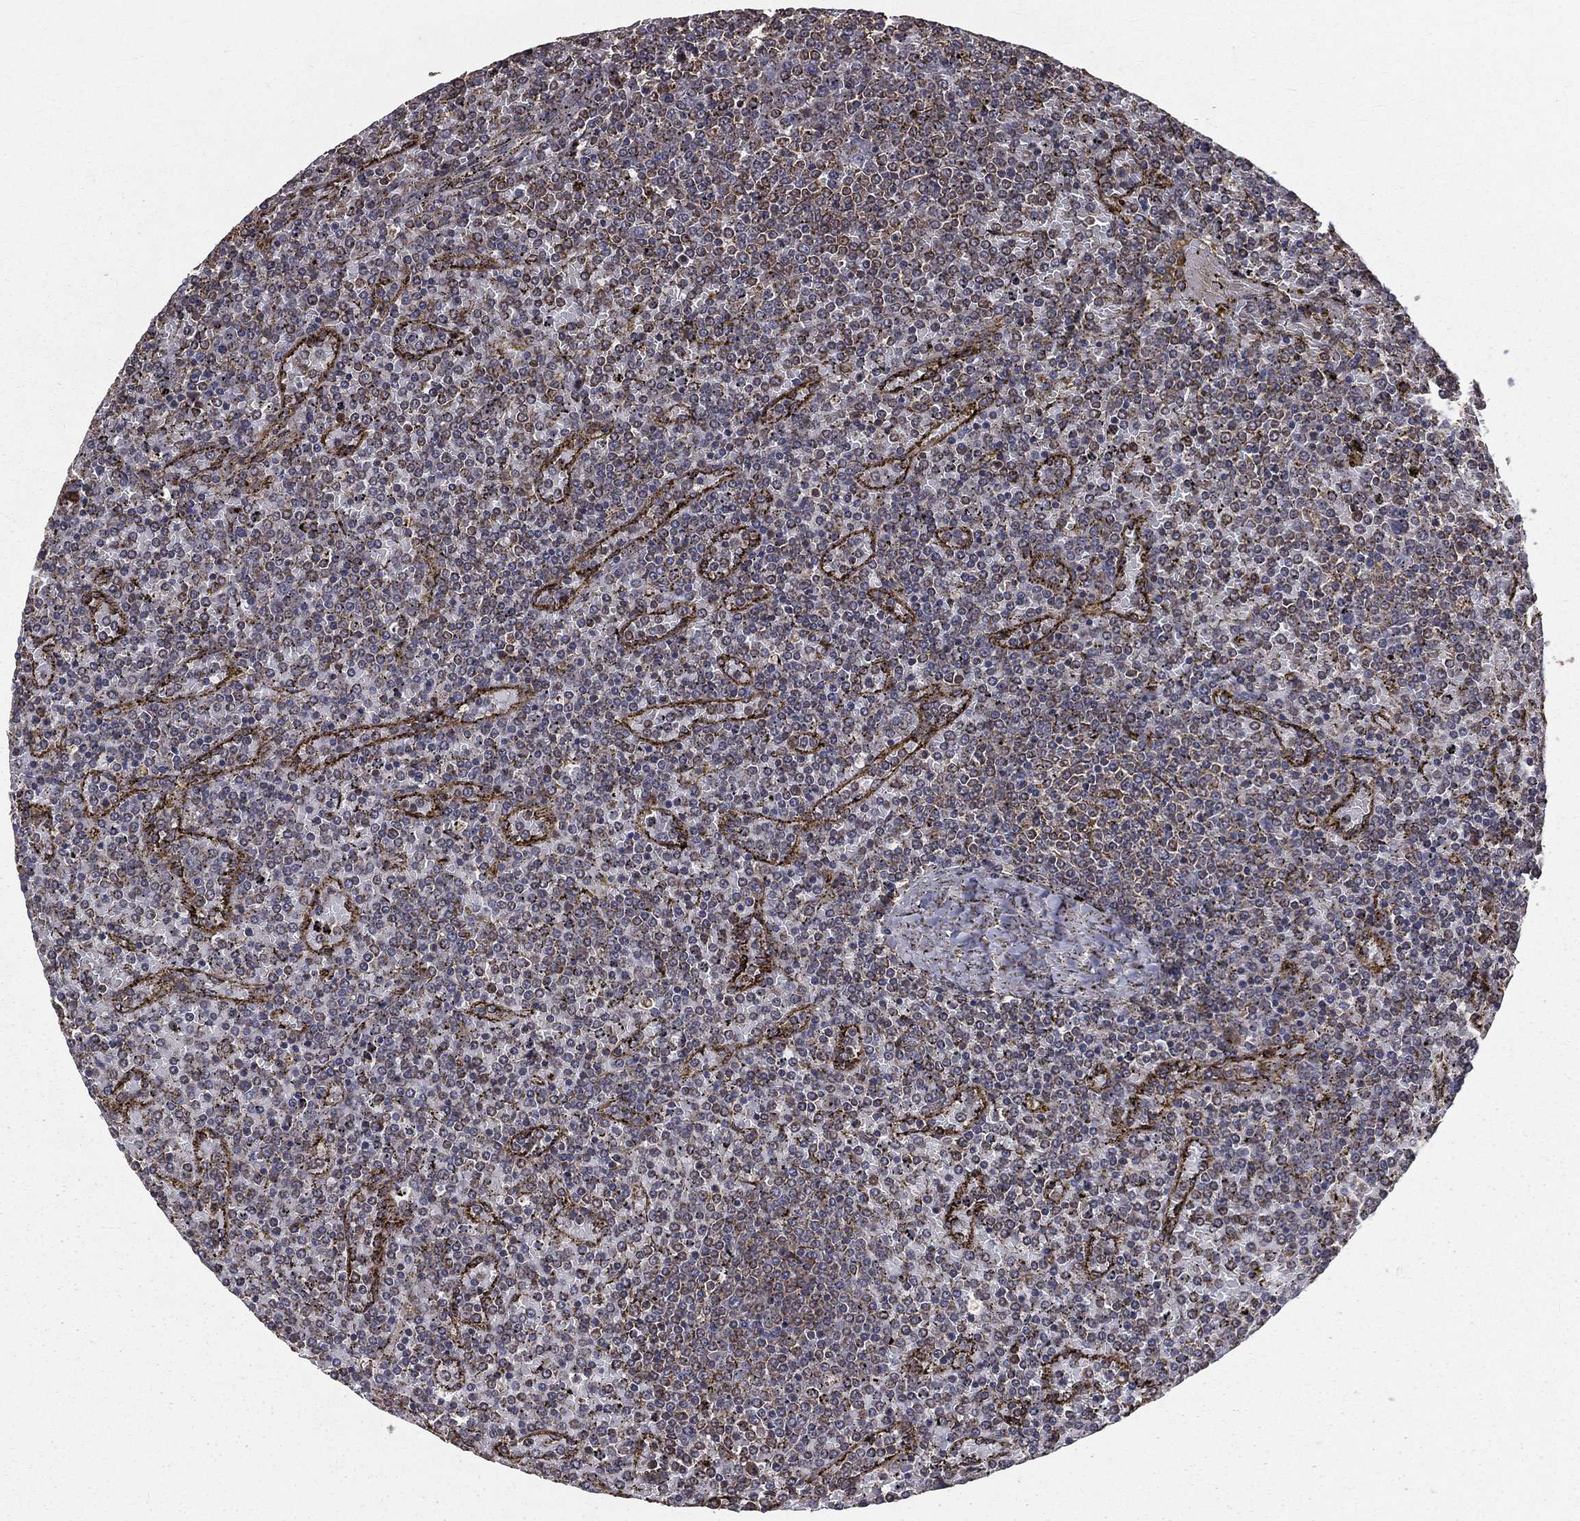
{"staining": {"intensity": "negative", "quantity": "none", "location": "none"}, "tissue": "lymphoma", "cell_type": "Tumor cells", "image_type": "cancer", "snomed": [{"axis": "morphology", "description": "Malignant lymphoma, non-Hodgkin's type, Low grade"}, {"axis": "topography", "description": "Spleen"}], "caption": "The IHC micrograph has no significant staining in tumor cells of lymphoma tissue.", "gene": "OLFML1", "patient": {"sex": "female", "age": 77}}